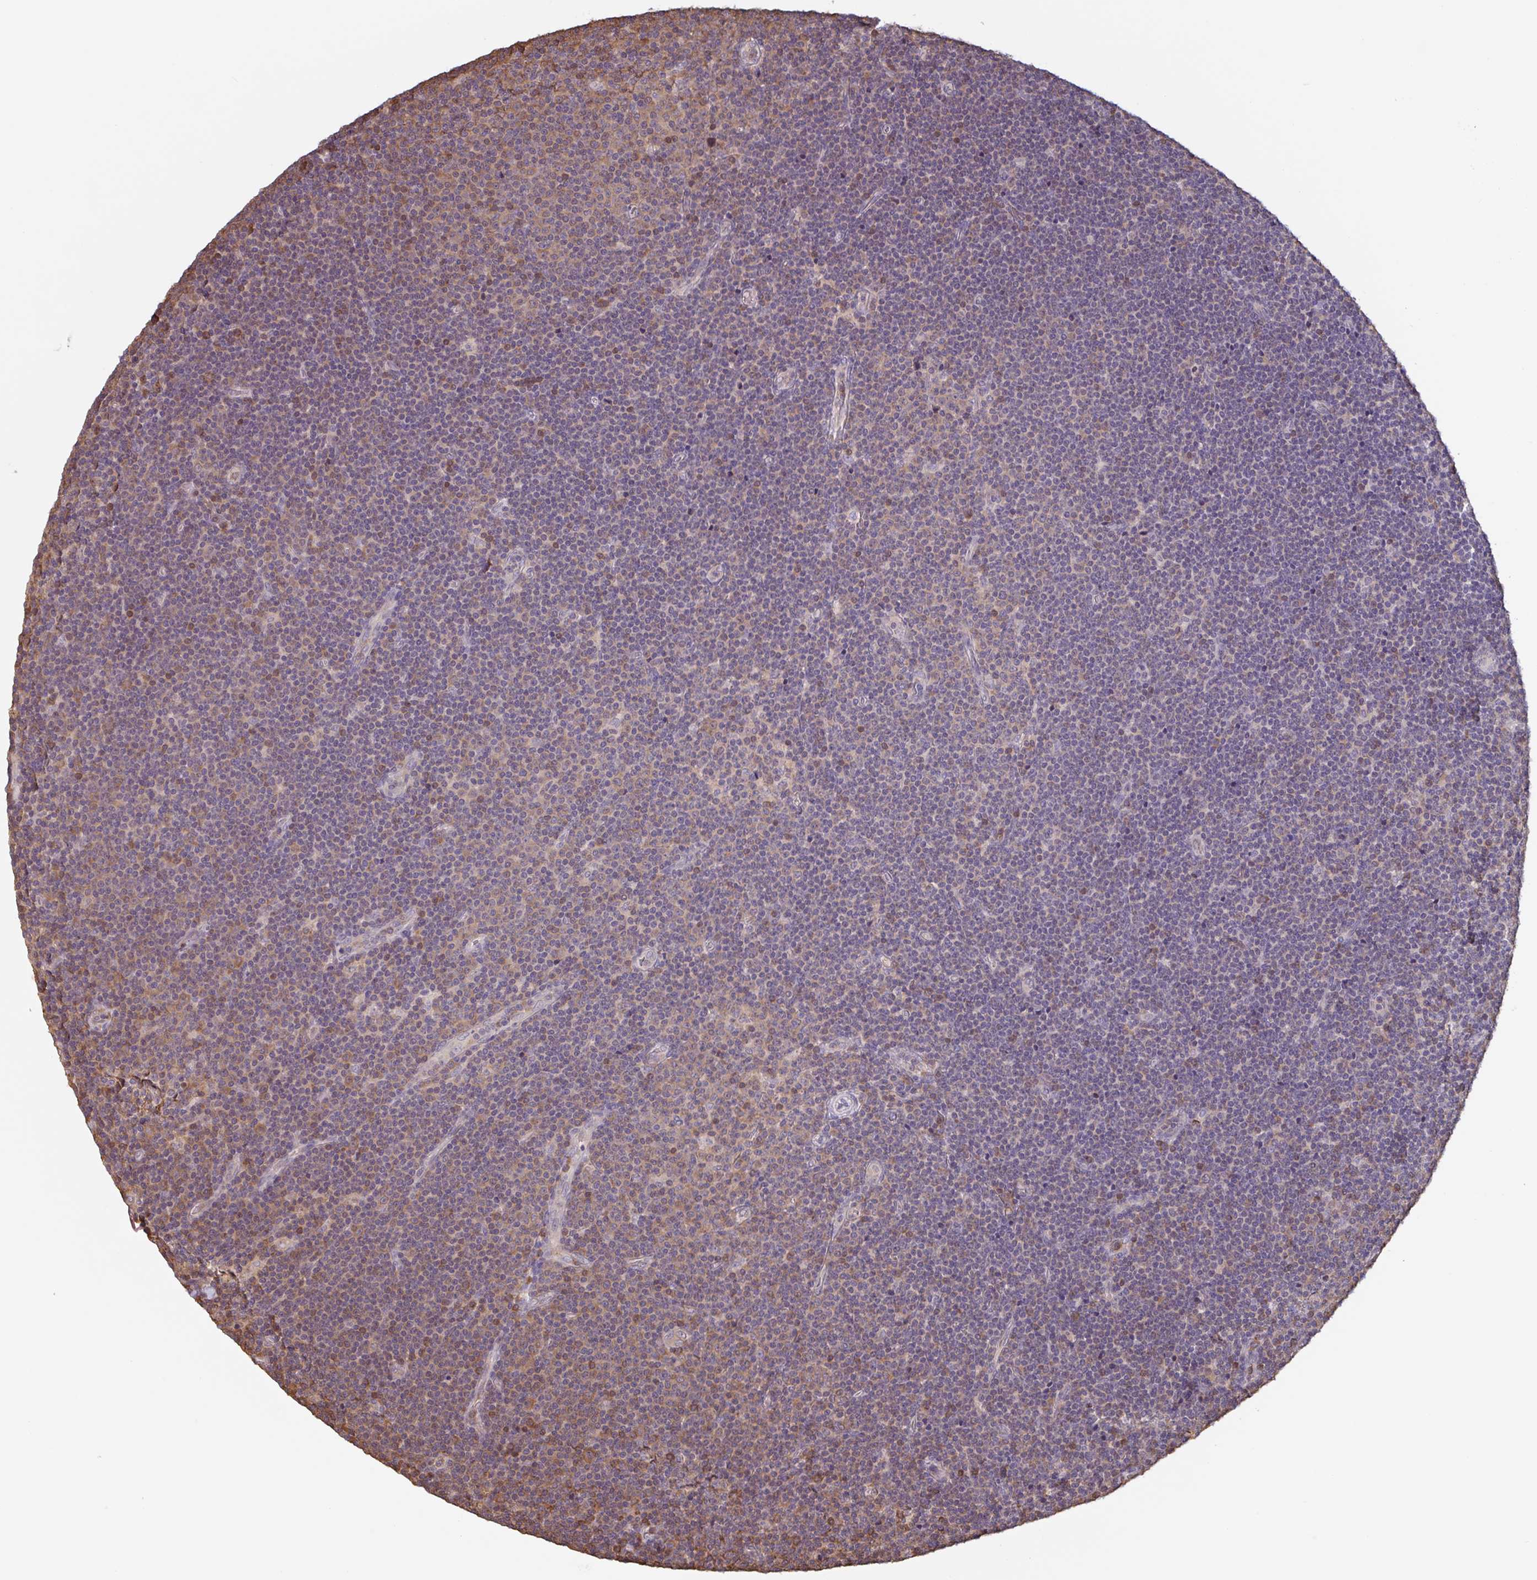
{"staining": {"intensity": "moderate", "quantity": "<25%", "location": "cytoplasmic/membranous"}, "tissue": "lymphoma", "cell_type": "Tumor cells", "image_type": "cancer", "snomed": [{"axis": "morphology", "description": "Malignant lymphoma, non-Hodgkin's type, Low grade"}, {"axis": "topography", "description": "Lymph node"}], "caption": "IHC of human malignant lymphoma, non-Hodgkin's type (low-grade) shows low levels of moderate cytoplasmic/membranous expression in approximately <25% of tumor cells.", "gene": "OTOP2", "patient": {"sex": "male", "age": 48}}